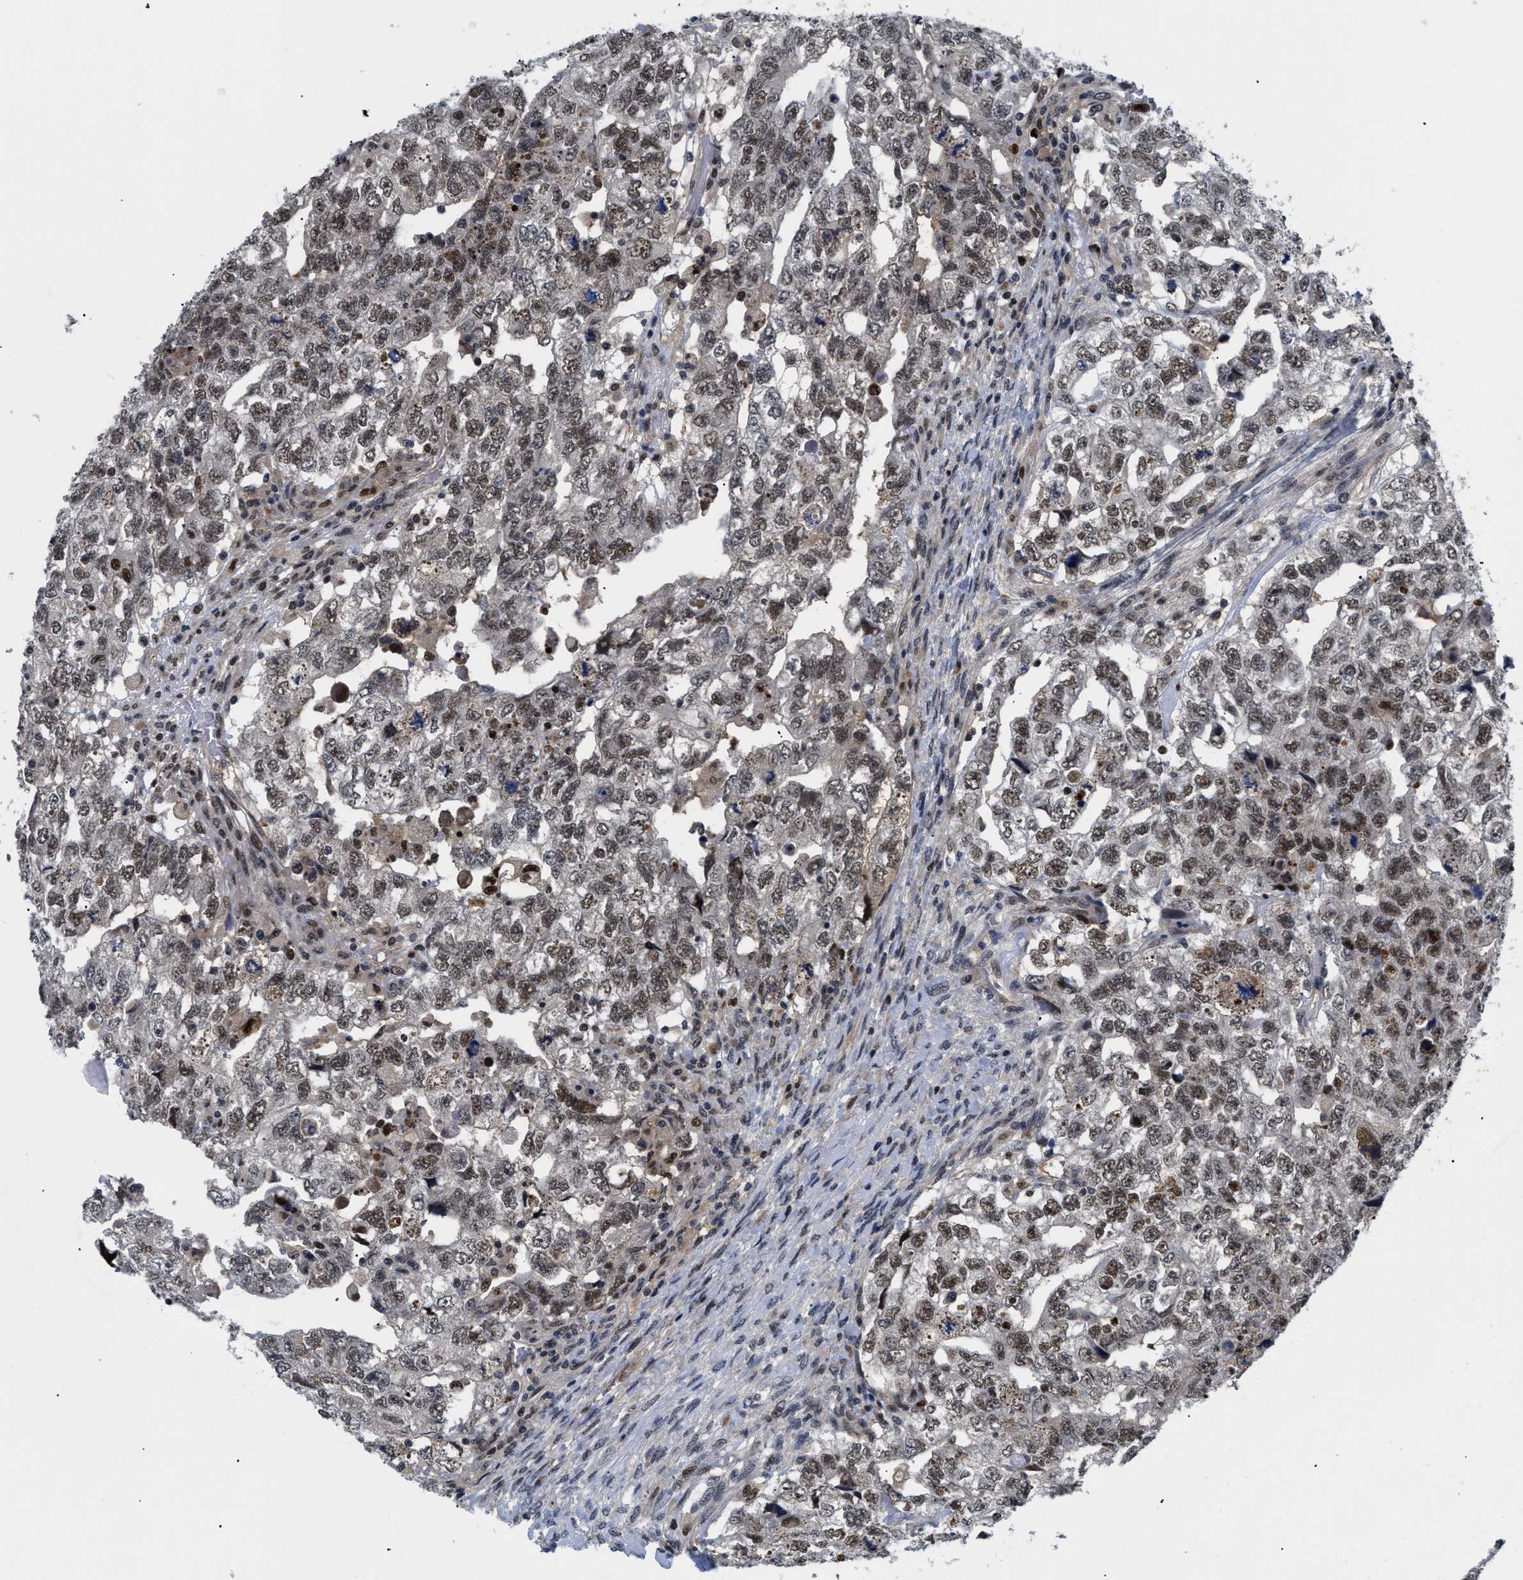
{"staining": {"intensity": "moderate", "quantity": ">75%", "location": "nuclear"}, "tissue": "testis cancer", "cell_type": "Tumor cells", "image_type": "cancer", "snomed": [{"axis": "morphology", "description": "Carcinoma, Embryonal, NOS"}, {"axis": "topography", "description": "Testis"}], "caption": "Tumor cells display medium levels of moderate nuclear positivity in about >75% of cells in human testis embryonal carcinoma.", "gene": "SLC29A2", "patient": {"sex": "male", "age": 36}}